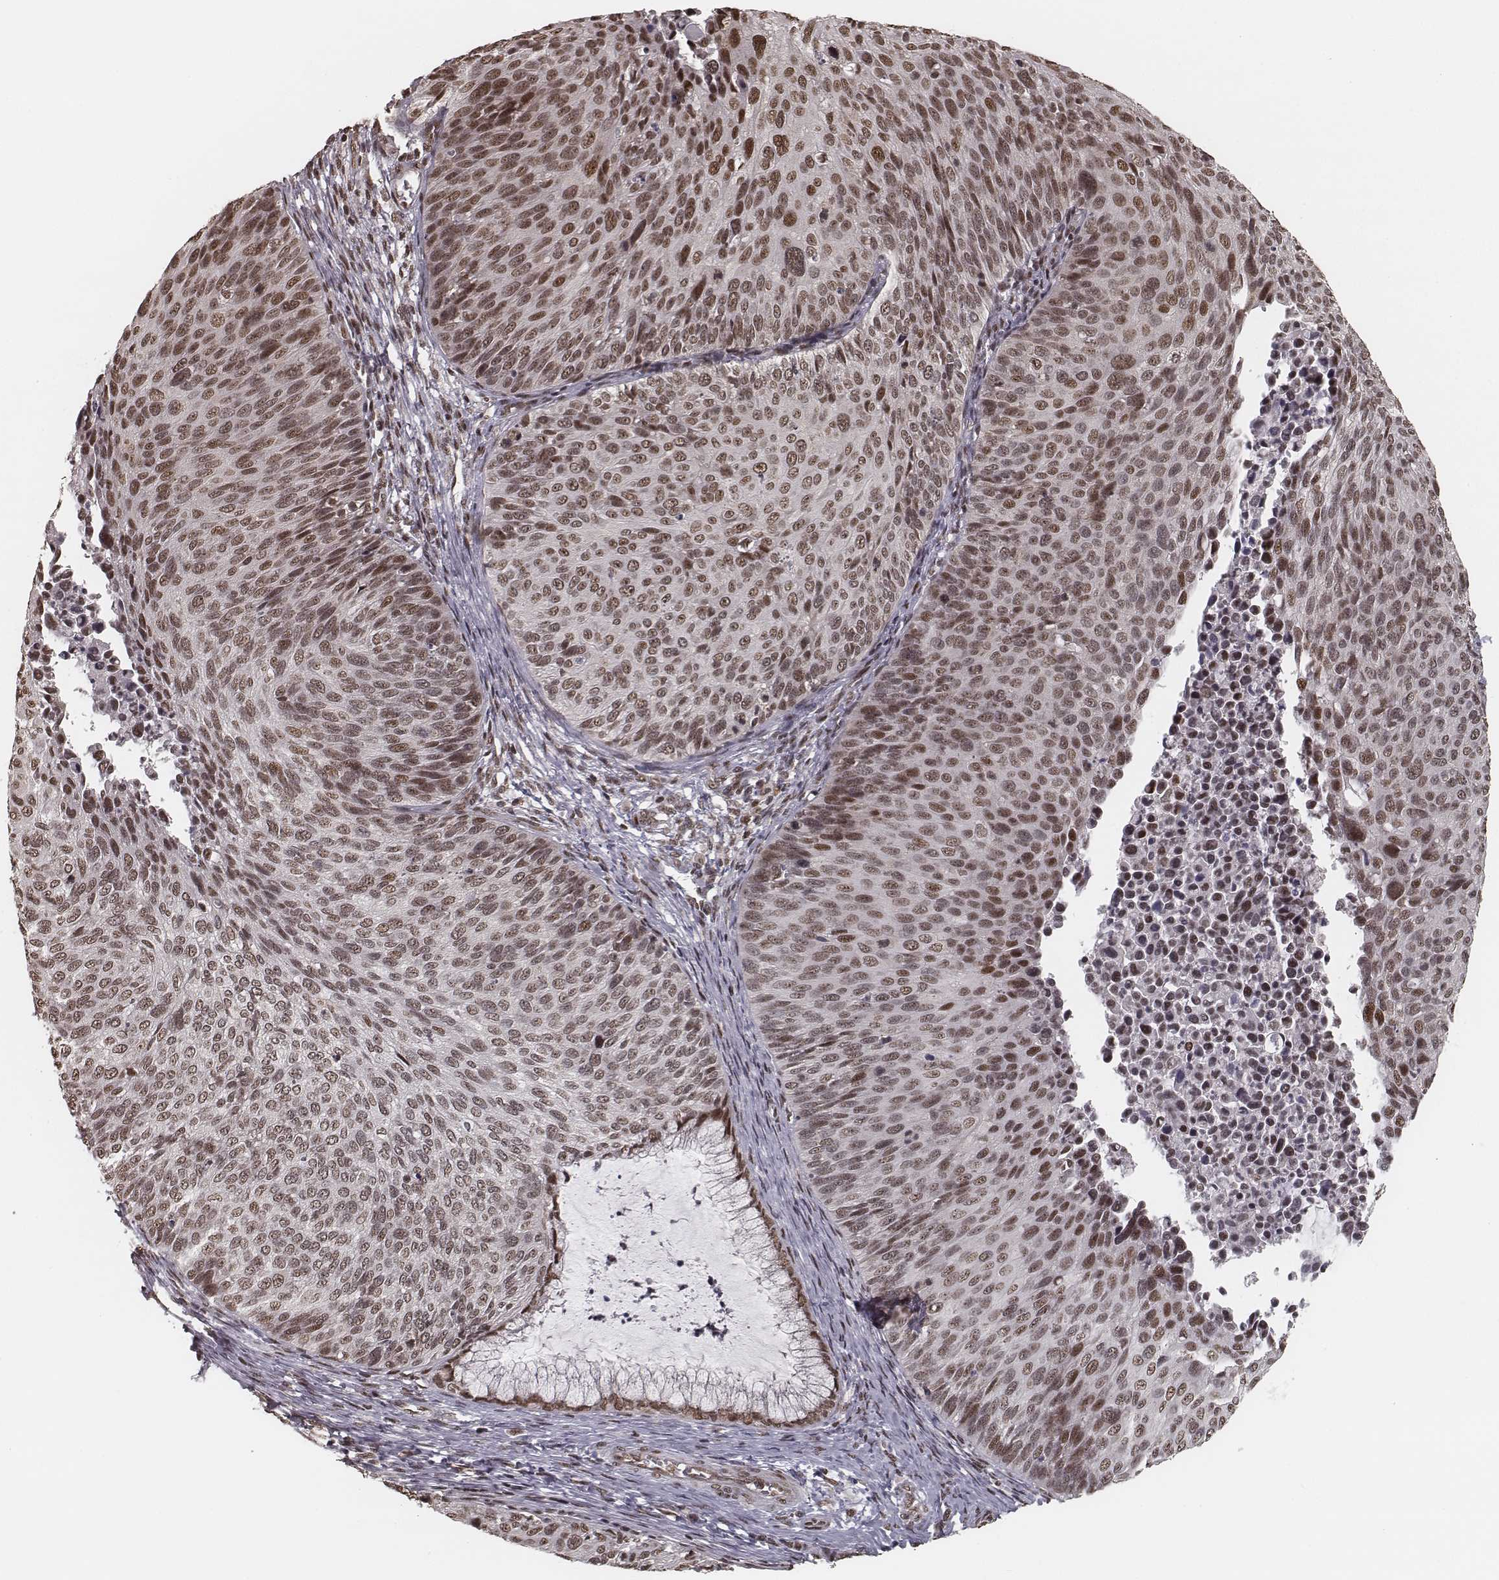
{"staining": {"intensity": "moderate", "quantity": ">75%", "location": "nuclear"}, "tissue": "cervical cancer", "cell_type": "Tumor cells", "image_type": "cancer", "snomed": [{"axis": "morphology", "description": "Squamous cell carcinoma, NOS"}, {"axis": "topography", "description": "Cervix"}], "caption": "The micrograph shows immunohistochemical staining of cervical squamous cell carcinoma. There is moderate nuclear expression is appreciated in approximately >75% of tumor cells.", "gene": "HMGA2", "patient": {"sex": "female", "age": 36}}